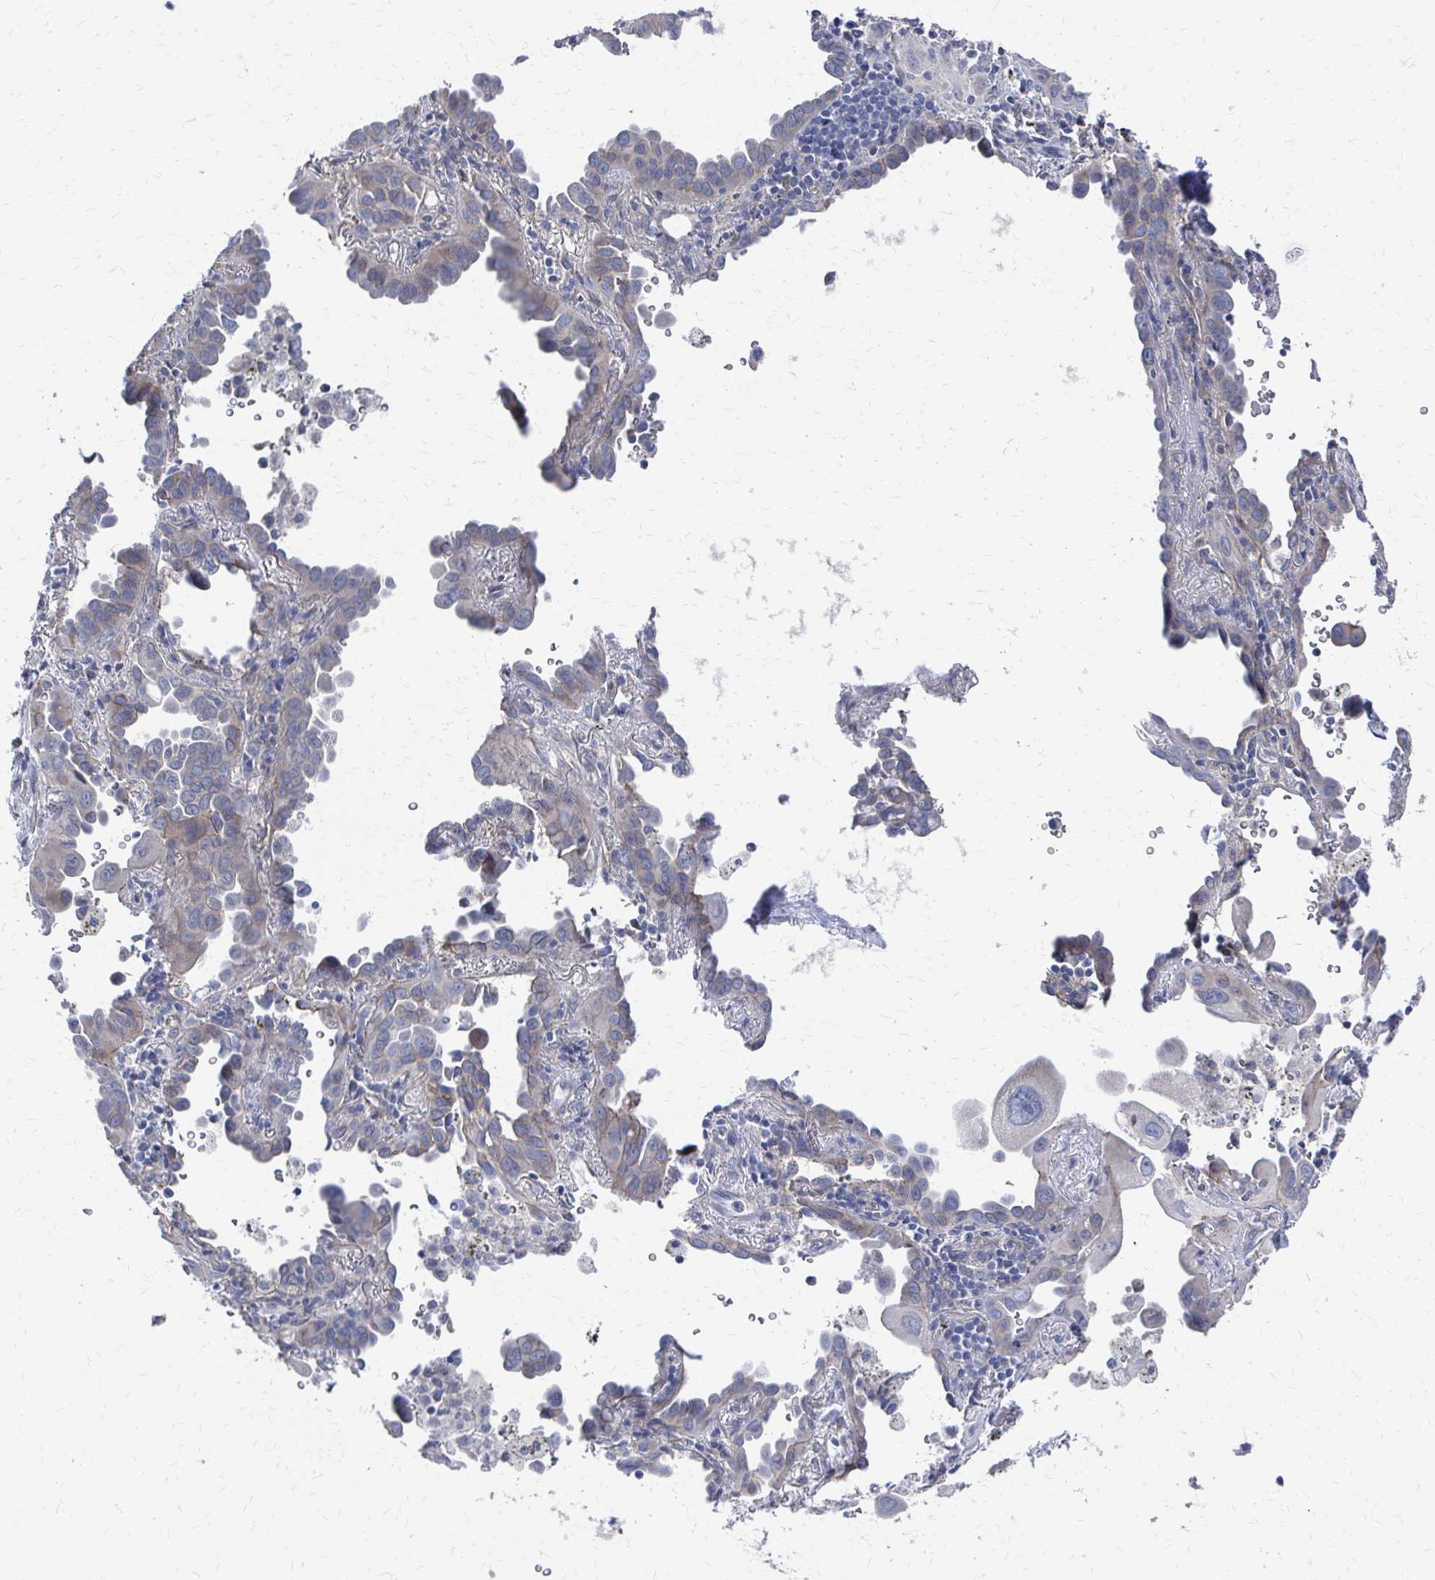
{"staining": {"intensity": "weak", "quantity": "25%-75%", "location": "cytoplasmic/membranous"}, "tissue": "lung cancer", "cell_type": "Tumor cells", "image_type": "cancer", "snomed": [{"axis": "morphology", "description": "Adenocarcinoma, NOS"}, {"axis": "topography", "description": "Lung"}], "caption": "Lung cancer (adenocarcinoma) stained with a protein marker displays weak staining in tumor cells.", "gene": "PLEKHG7", "patient": {"sex": "male", "age": 68}}